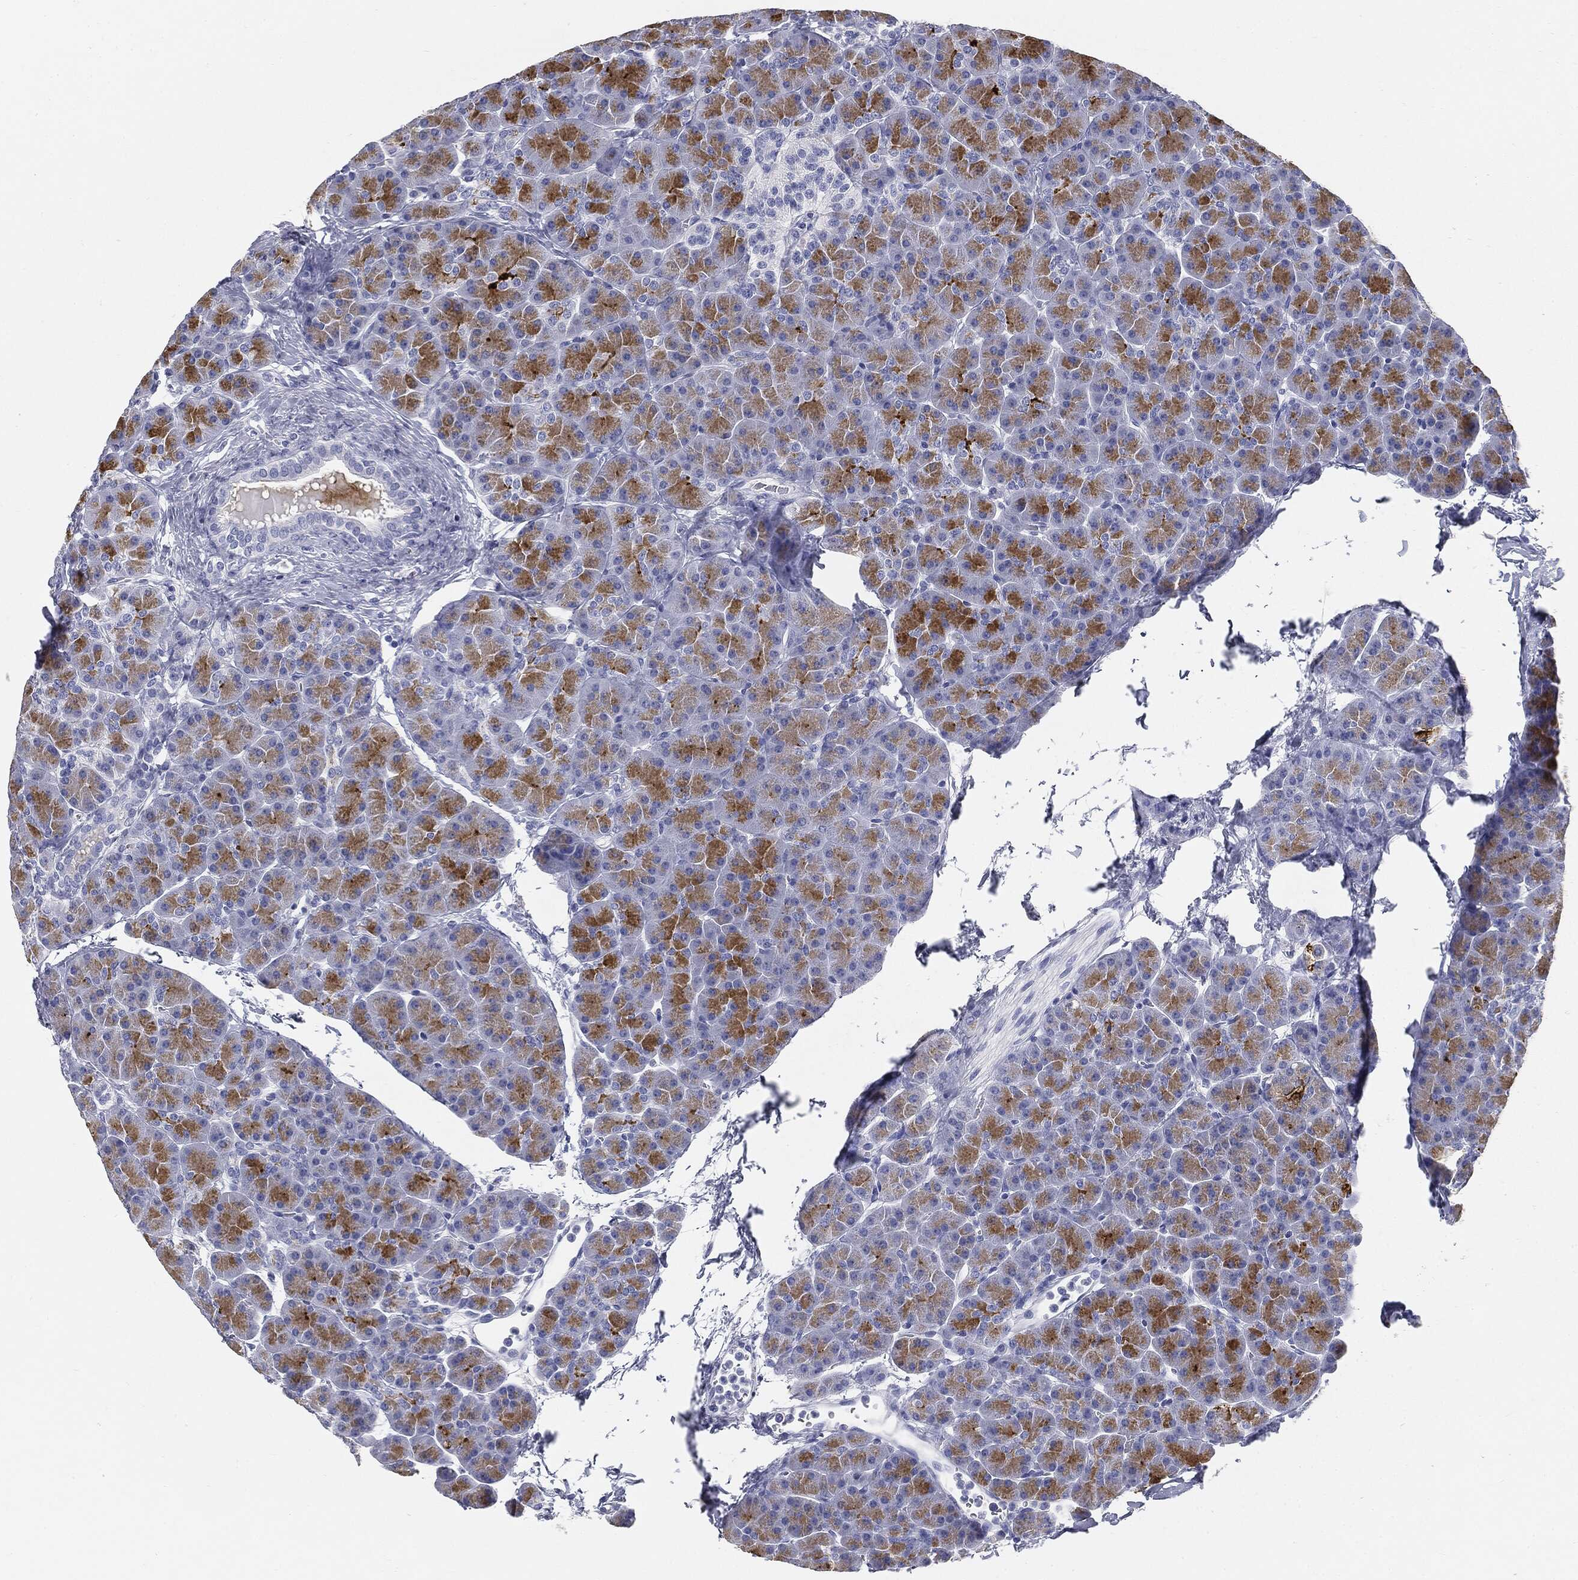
{"staining": {"intensity": "strong", "quantity": "<25%", "location": "cytoplasmic/membranous"}, "tissue": "pancreas", "cell_type": "Exocrine glandular cells", "image_type": "normal", "snomed": [{"axis": "morphology", "description": "Normal tissue, NOS"}, {"axis": "topography", "description": "Pancreas"}], "caption": "Protein staining displays strong cytoplasmic/membranous staining in approximately <25% of exocrine glandular cells in benign pancreas.", "gene": "CUZD1", "patient": {"sex": "female", "age": 44}}